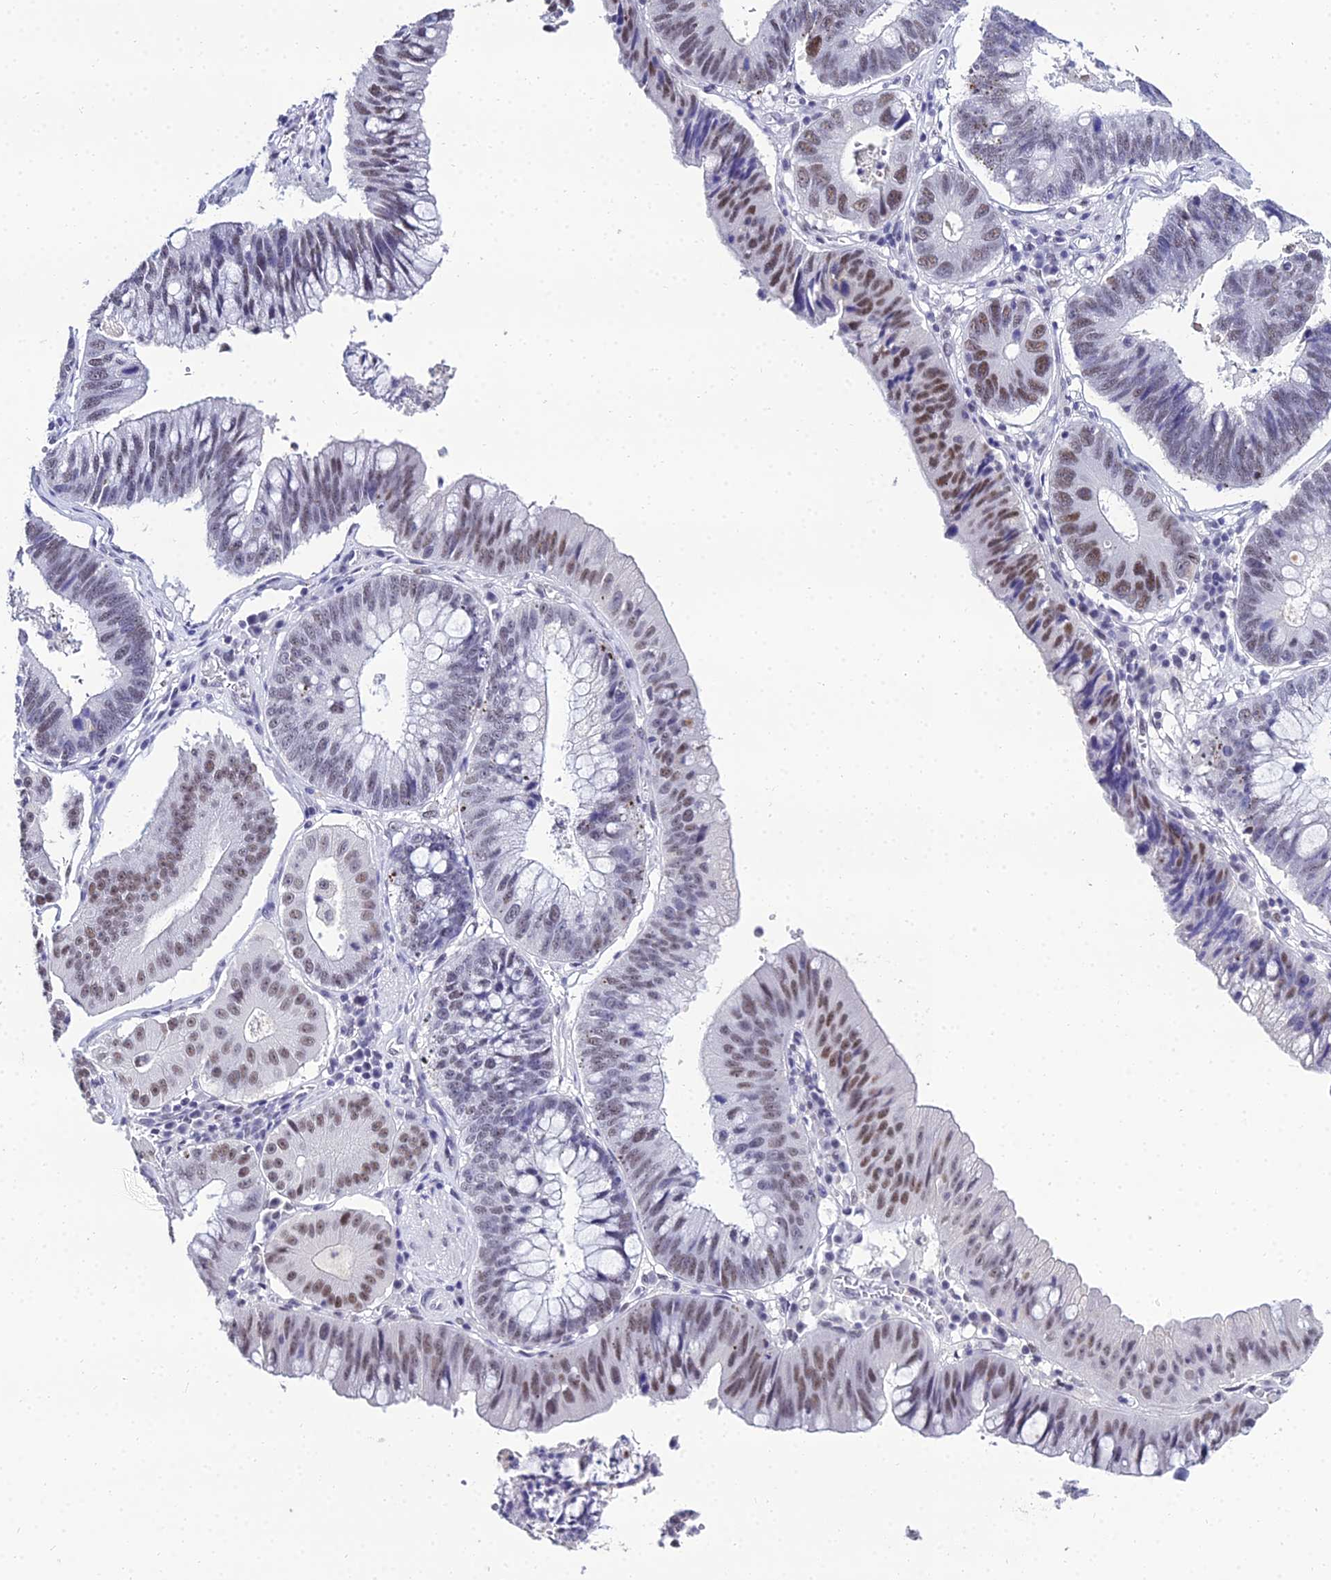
{"staining": {"intensity": "moderate", "quantity": "<25%", "location": "nuclear"}, "tissue": "stomach cancer", "cell_type": "Tumor cells", "image_type": "cancer", "snomed": [{"axis": "morphology", "description": "Adenocarcinoma, NOS"}, {"axis": "topography", "description": "Stomach"}], "caption": "The immunohistochemical stain highlights moderate nuclear positivity in tumor cells of stomach adenocarcinoma tissue.", "gene": "PPP4R2", "patient": {"sex": "male", "age": 59}}